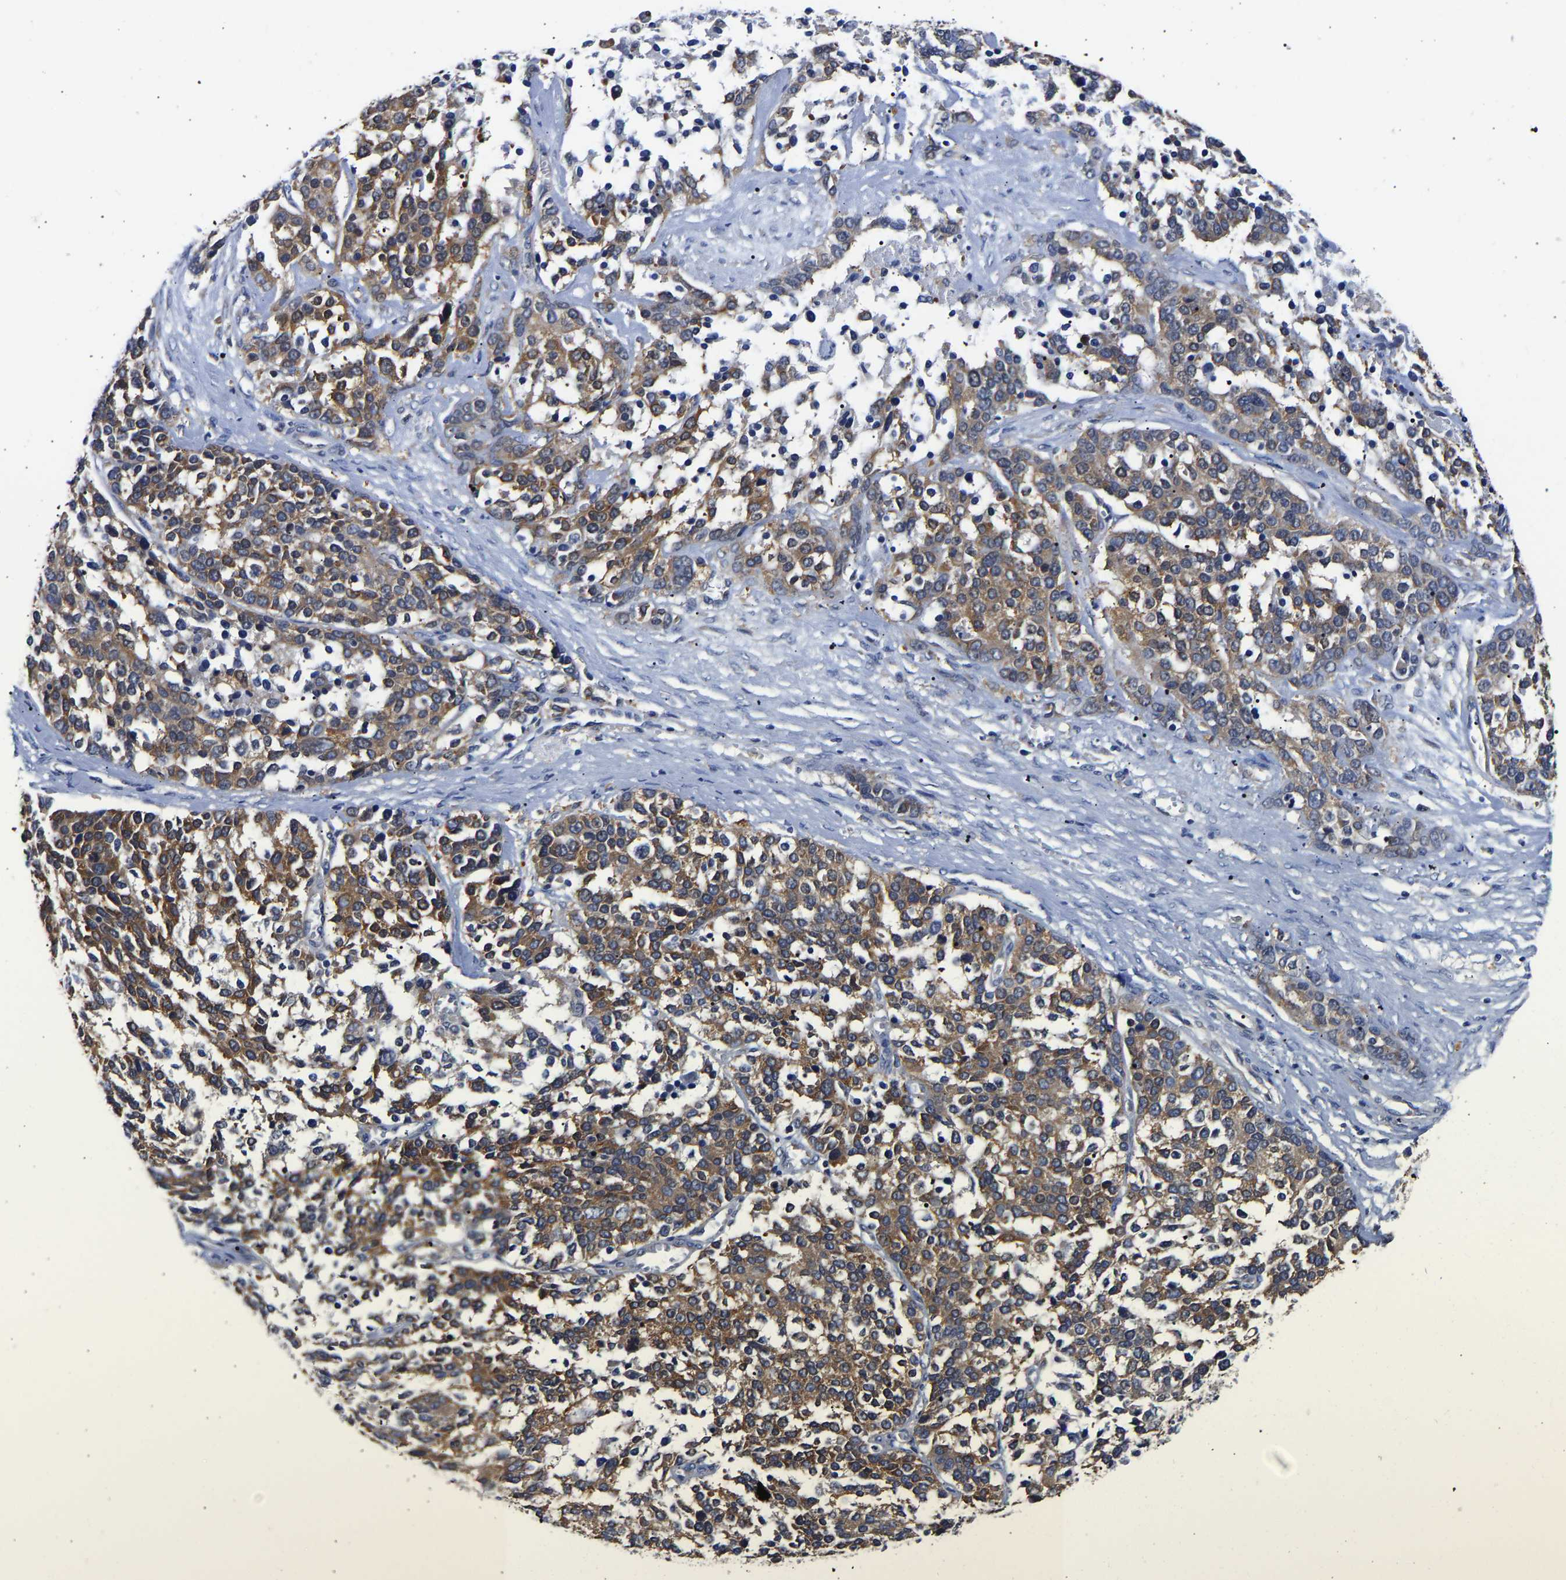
{"staining": {"intensity": "moderate", "quantity": ">75%", "location": "cytoplasmic/membranous"}, "tissue": "ovarian cancer", "cell_type": "Tumor cells", "image_type": "cancer", "snomed": [{"axis": "morphology", "description": "Cystadenocarcinoma, serous, NOS"}, {"axis": "topography", "description": "Ovary"}], "caption": "Immunohistochemical staining of ovarian cancer (serous cystadenocarcinoma) reveals moderate cytoplasmic/membranous protein positivity in approximately >75% of tumor cells.", "gene": "CCDC6", "patient": {"sex": "female", "age": 44}}